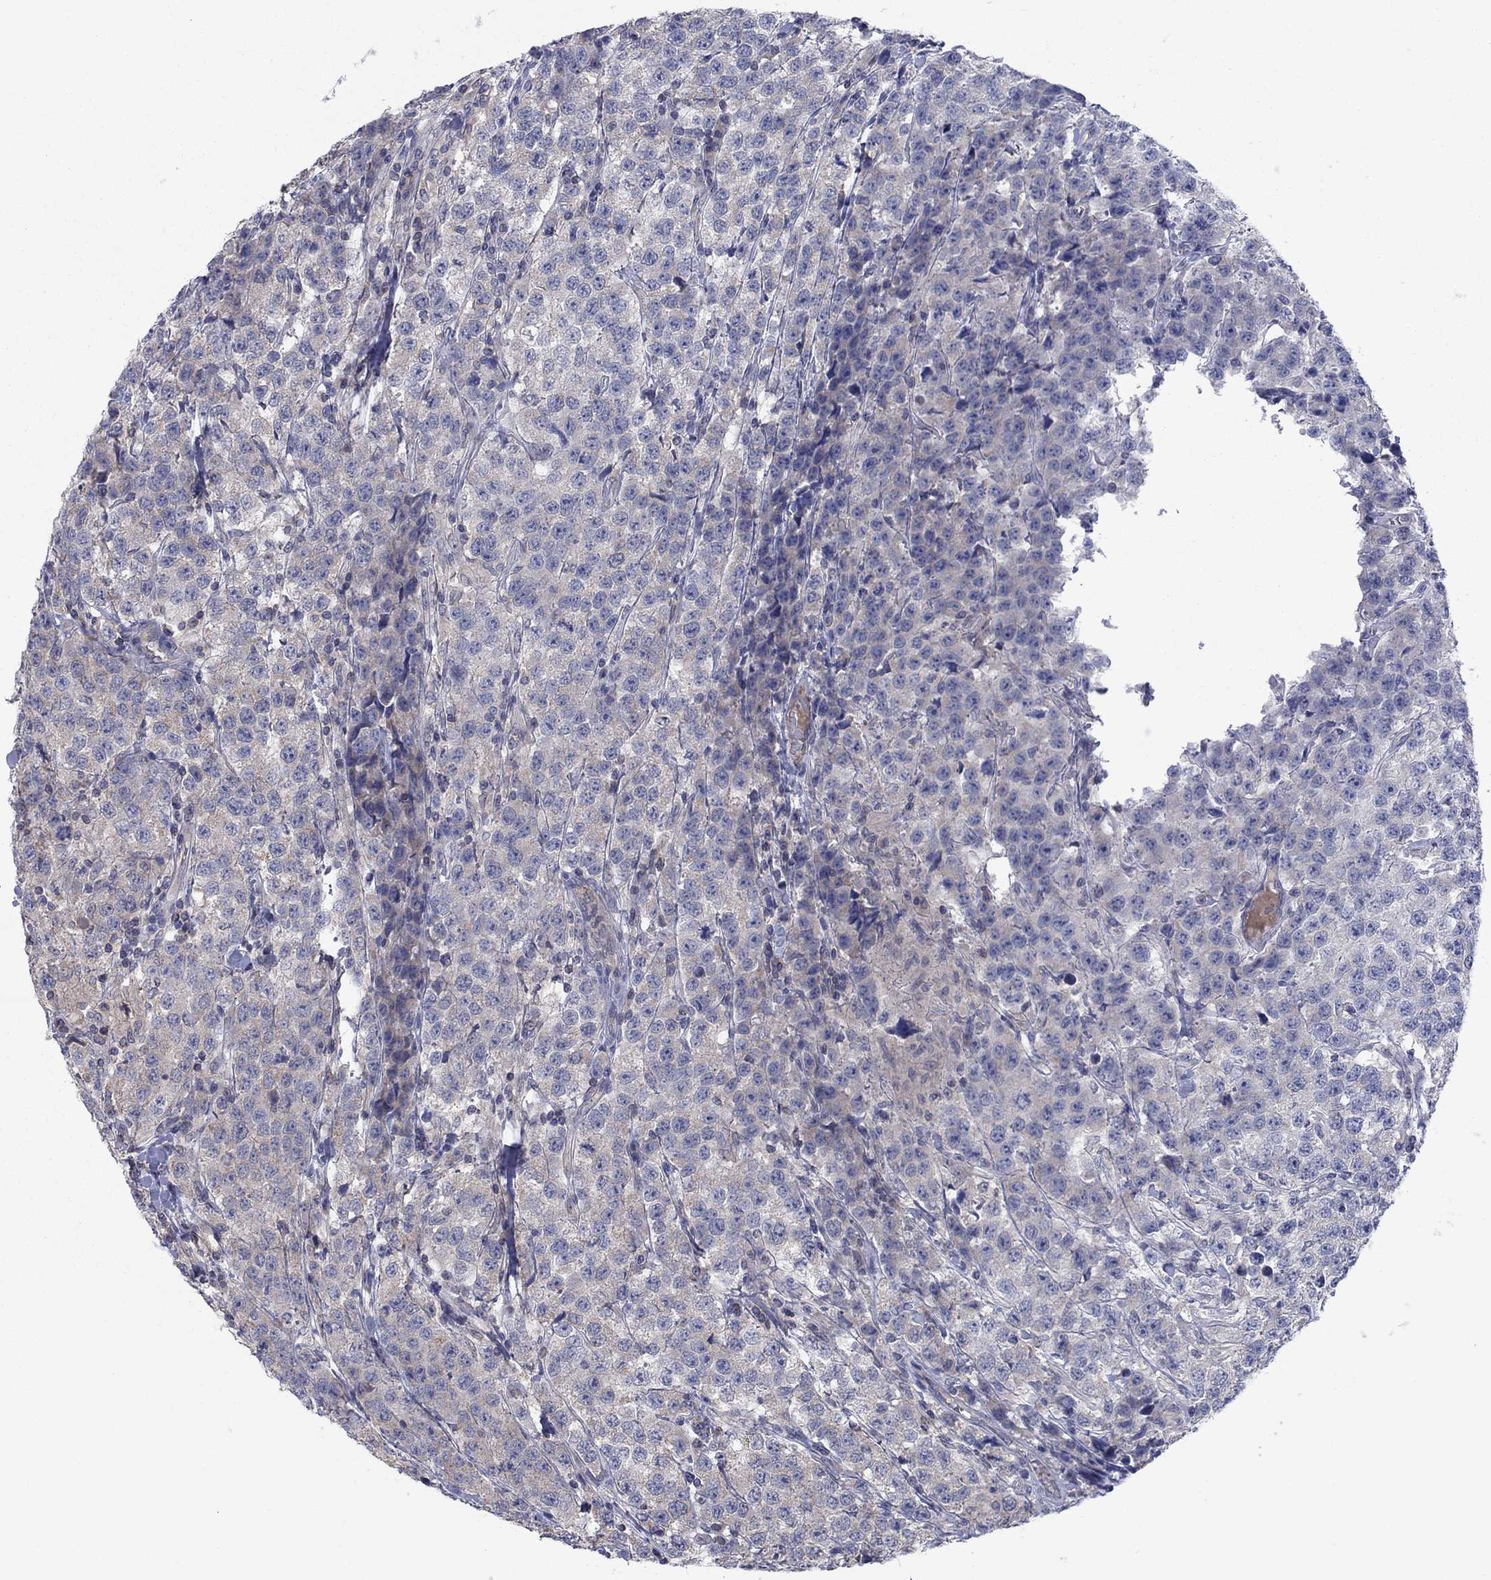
{"staining": {"intensity": "negative", "quantity": "none", "location": "none"}, "tissue": "testis cancer", "cell_type": "Tumor cells", "image_type": "cancer", "snomed": [{"axis": "morphology", "description": "Seminoma, NOS"}, {"axis": "topography", "description": "Testis"}], "caption": "This is an IHC image of testis cancer. There is no expression in tumor cells.", "gene": "GRHPR", "patient": {"sex": "male", "age": 59}}